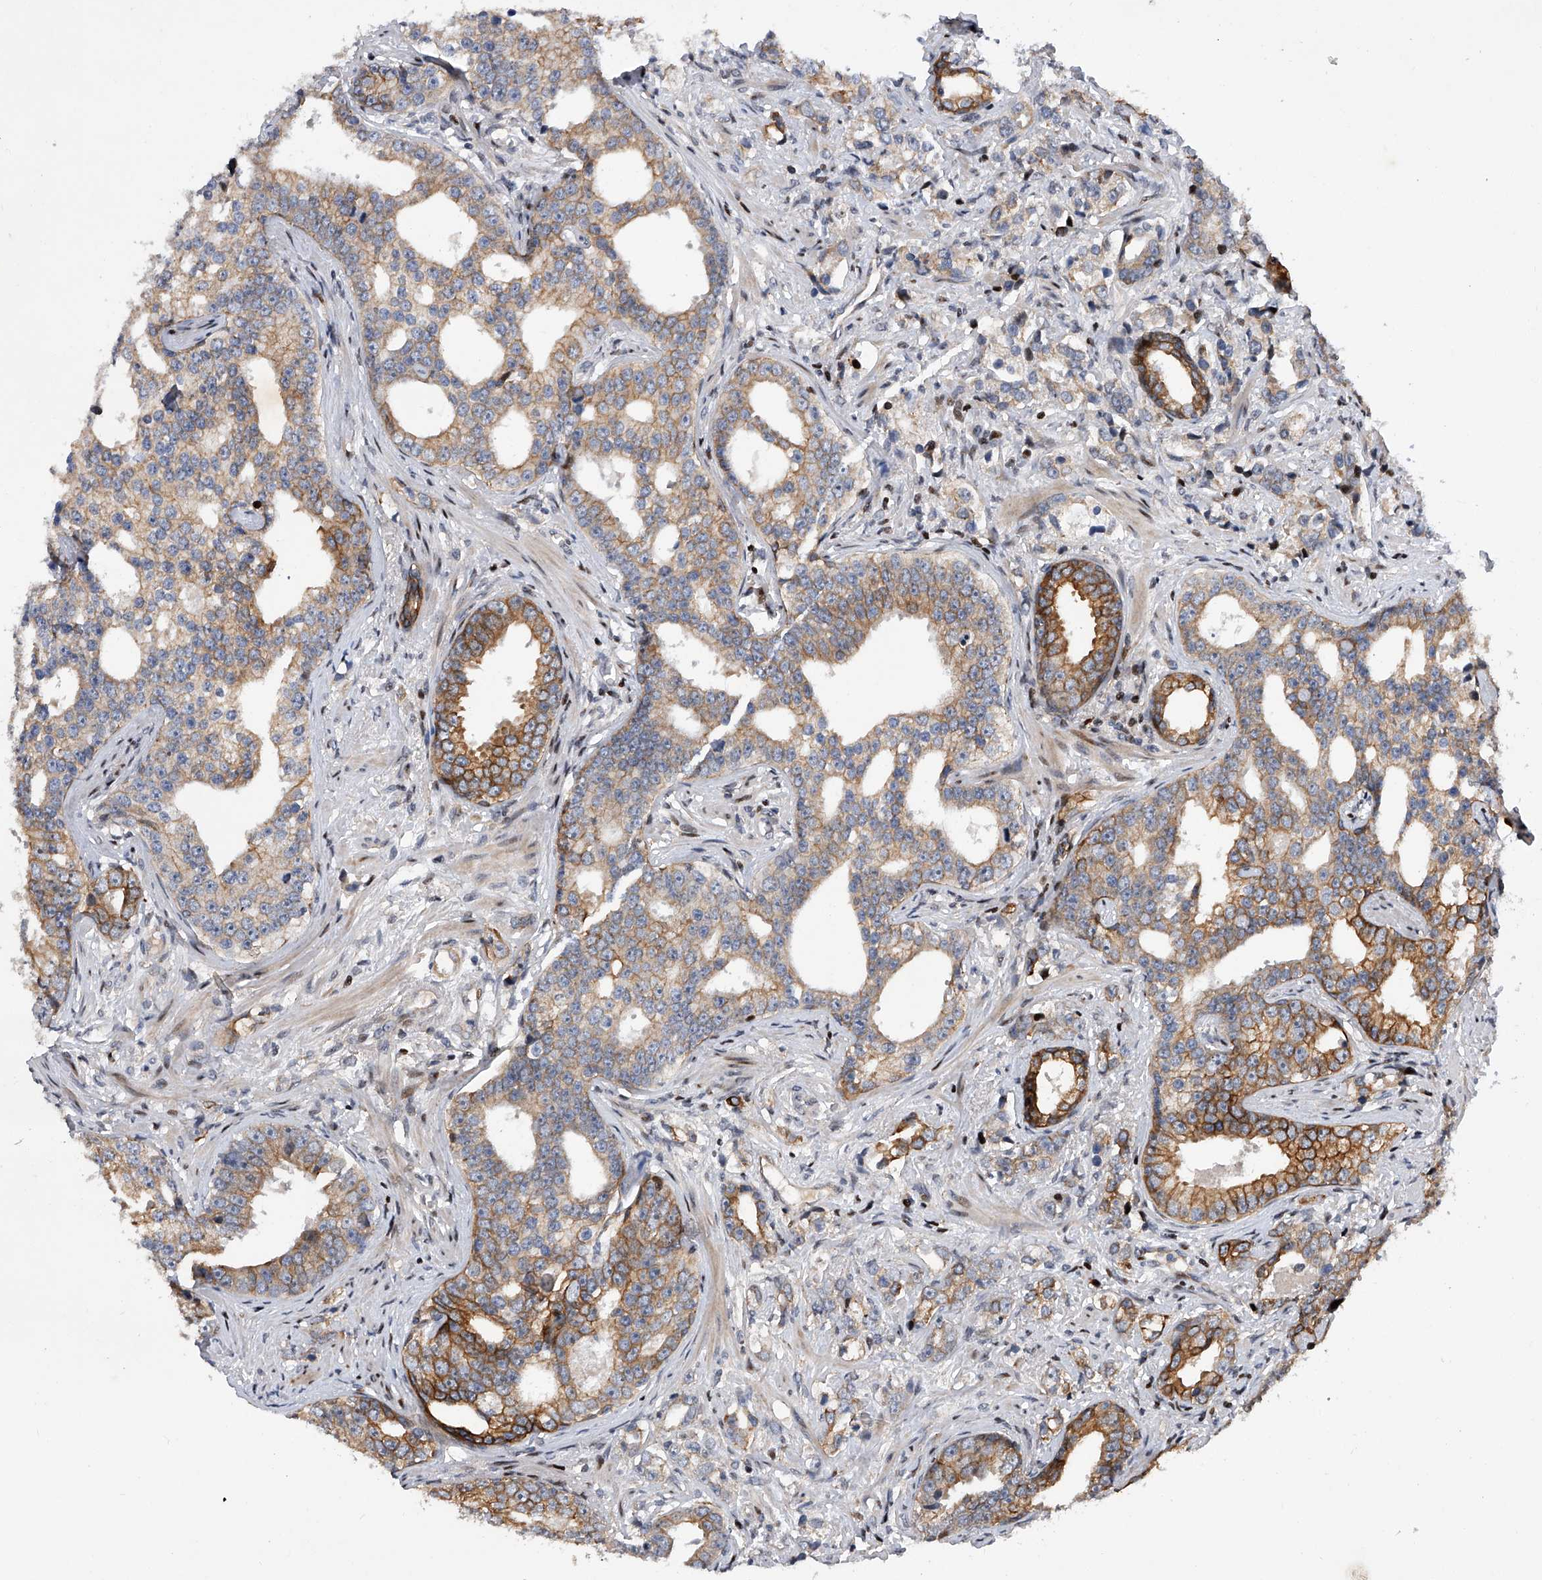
{"staining": {"intensity": "strong", "quantity": "25%-75%", "location": "cytoplasmic/membranous"}, "tissue": "prostate cancer", "cell_type": "Tumor cells", "image_type": "cancer", "snomed": [{"axis": "morphology", "description": "Adenocarcinoma, High grade"}, {"axis": "topography", "description": "Prostate"}], "caption": "Strong cytoplasmic/membranous staining for a protein is appreciated in about 25%-75% of tumor cells of adenocarcinoma (high-grade) (prostate) using immunohistochemistry.", "gene": "CDH12", "patient": {"sex": "male", "age": 62}}